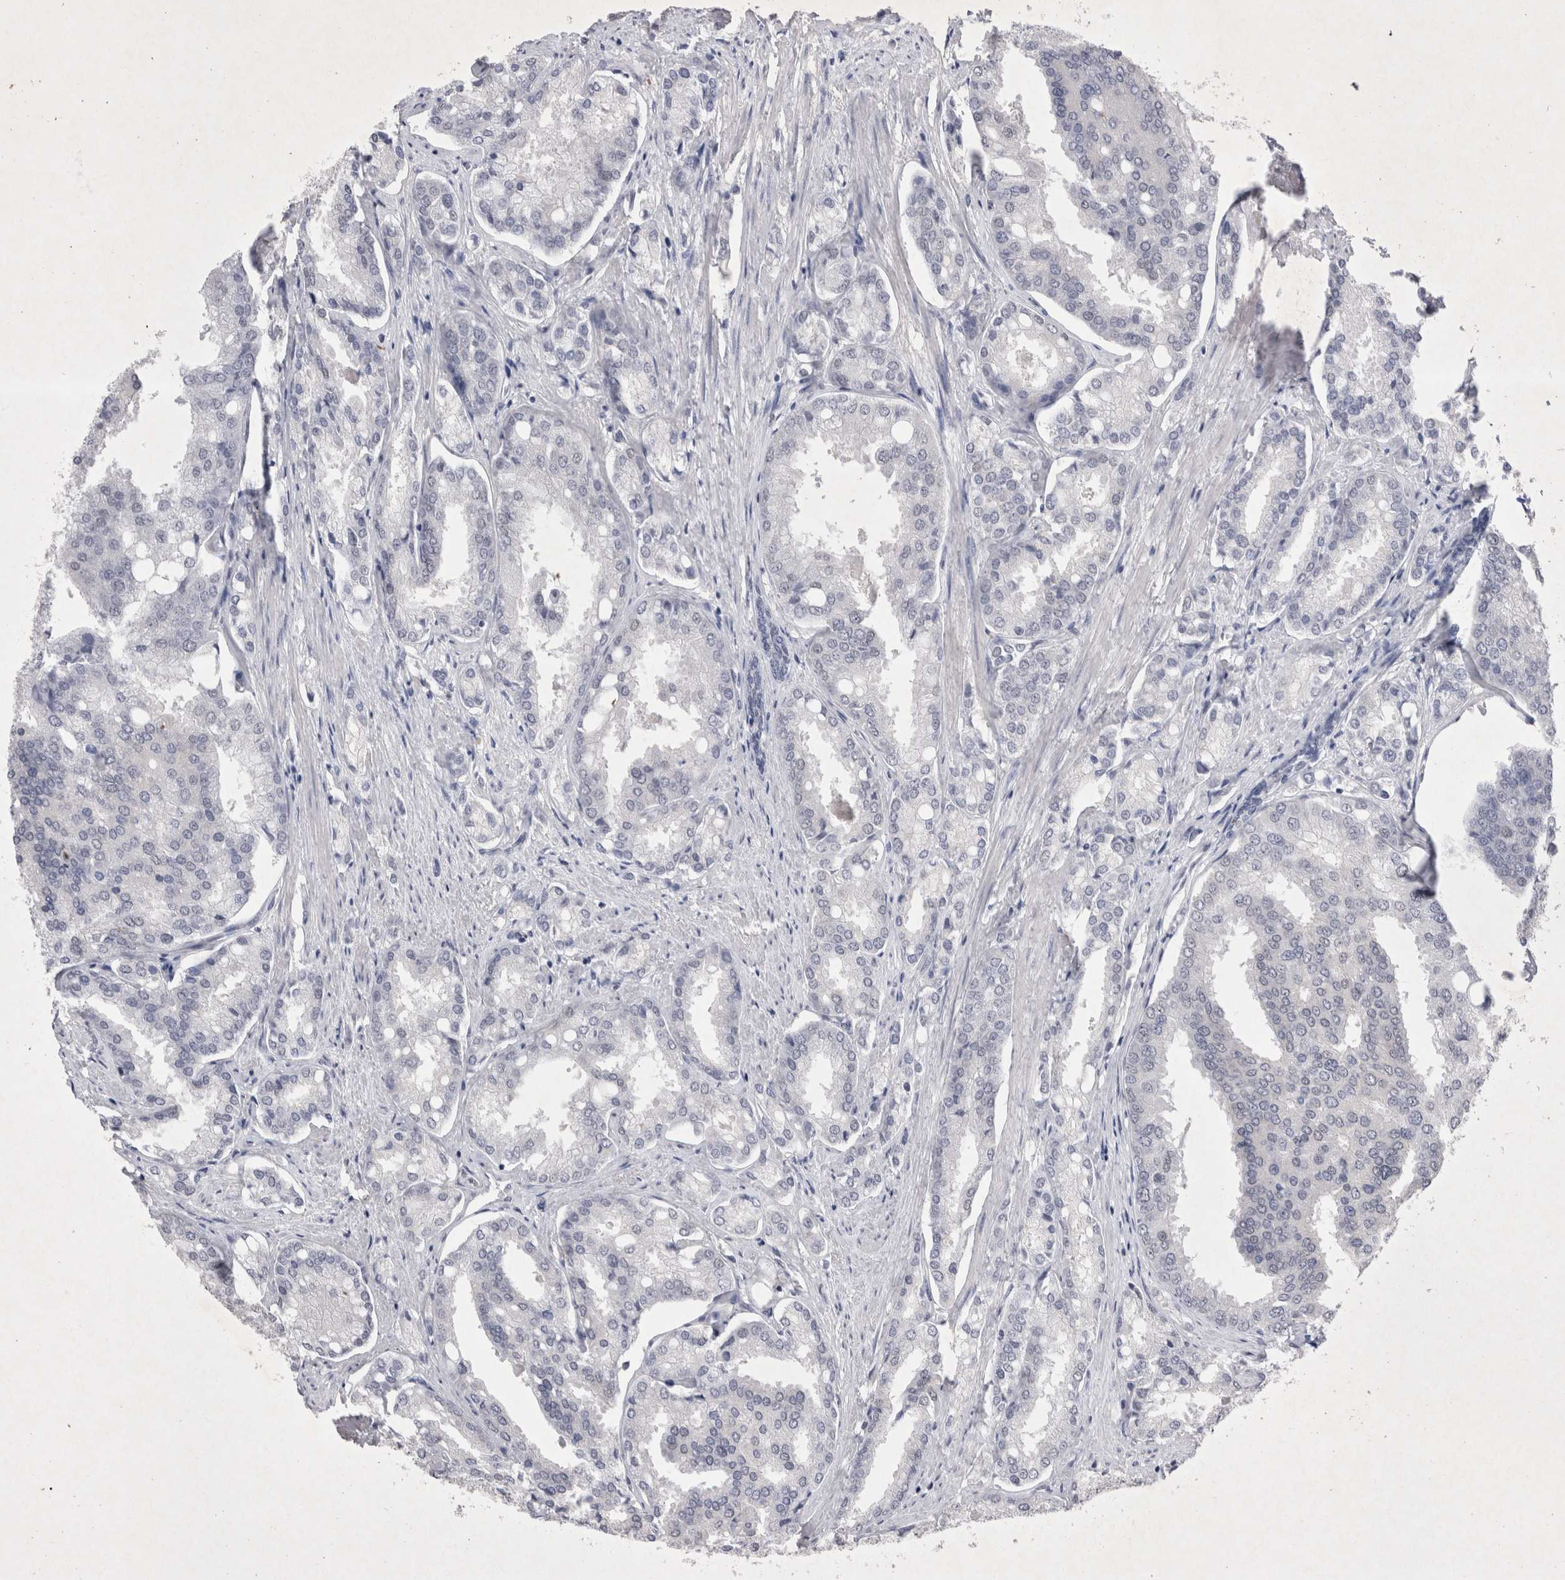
{"staining": {"intensity": "negative", "quantity": "none", "location": "none"}, "tissue": "prostate cancer", "cell_type": "Tumor cells", "image_type": "cancer", "snomed": [{"axis": "morphology", "description": "Adenocarcinoma, High grade"}, {"axis": "topography", "description": "Prostate"}], "caption": "A high-resolution image shows immunohistochemistry staining of prostate cancer (adenocarcinoma (high-grade)), which reveals no significant staining in tumor cells. The staining is performed using DAB brown chromogen with nuclei counter-stained in using hematoxylin.", "gene": "RBM6", "patient": {"sex": "male", "age": 50}}